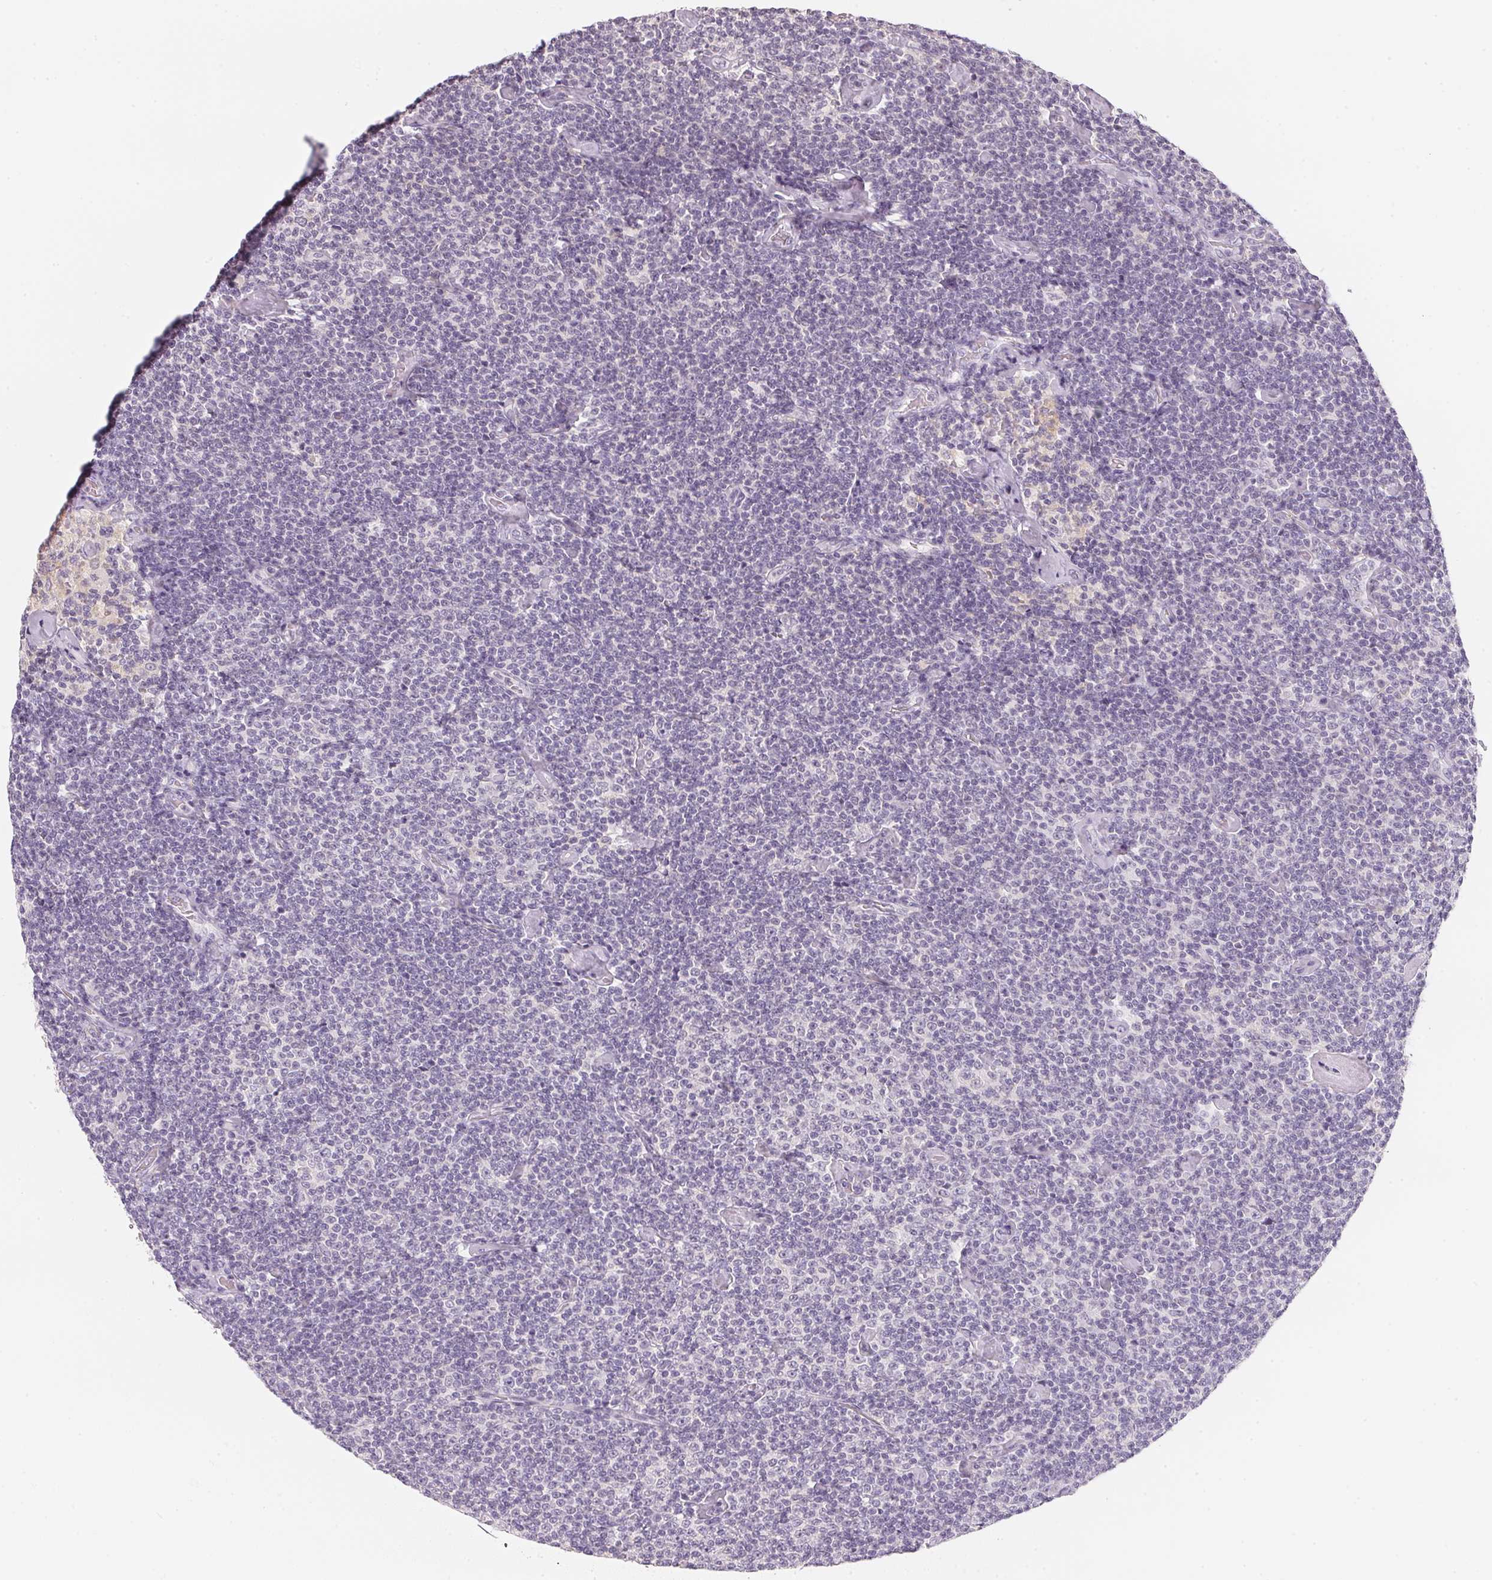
{"staining": {"intensity": "negative", "quantity": "none", "location": "none"}, "tissue": "lymphoma", "cell_type": "Tumor cells", "image_type": "cancer", "snomed": [{"axis": "morphology", "description": "Malignant lymphoma, non-Hodgkin's type, Low grade"}, {"axis": "topography", "description": "Lymph node"}], "caption": "Tumor cells show no significant protein expression in low-grade malignant lymphoma, non-Hodgkin's type.", "gene": "CFAP276", "patient": {"sex": "male", "age": 81}}